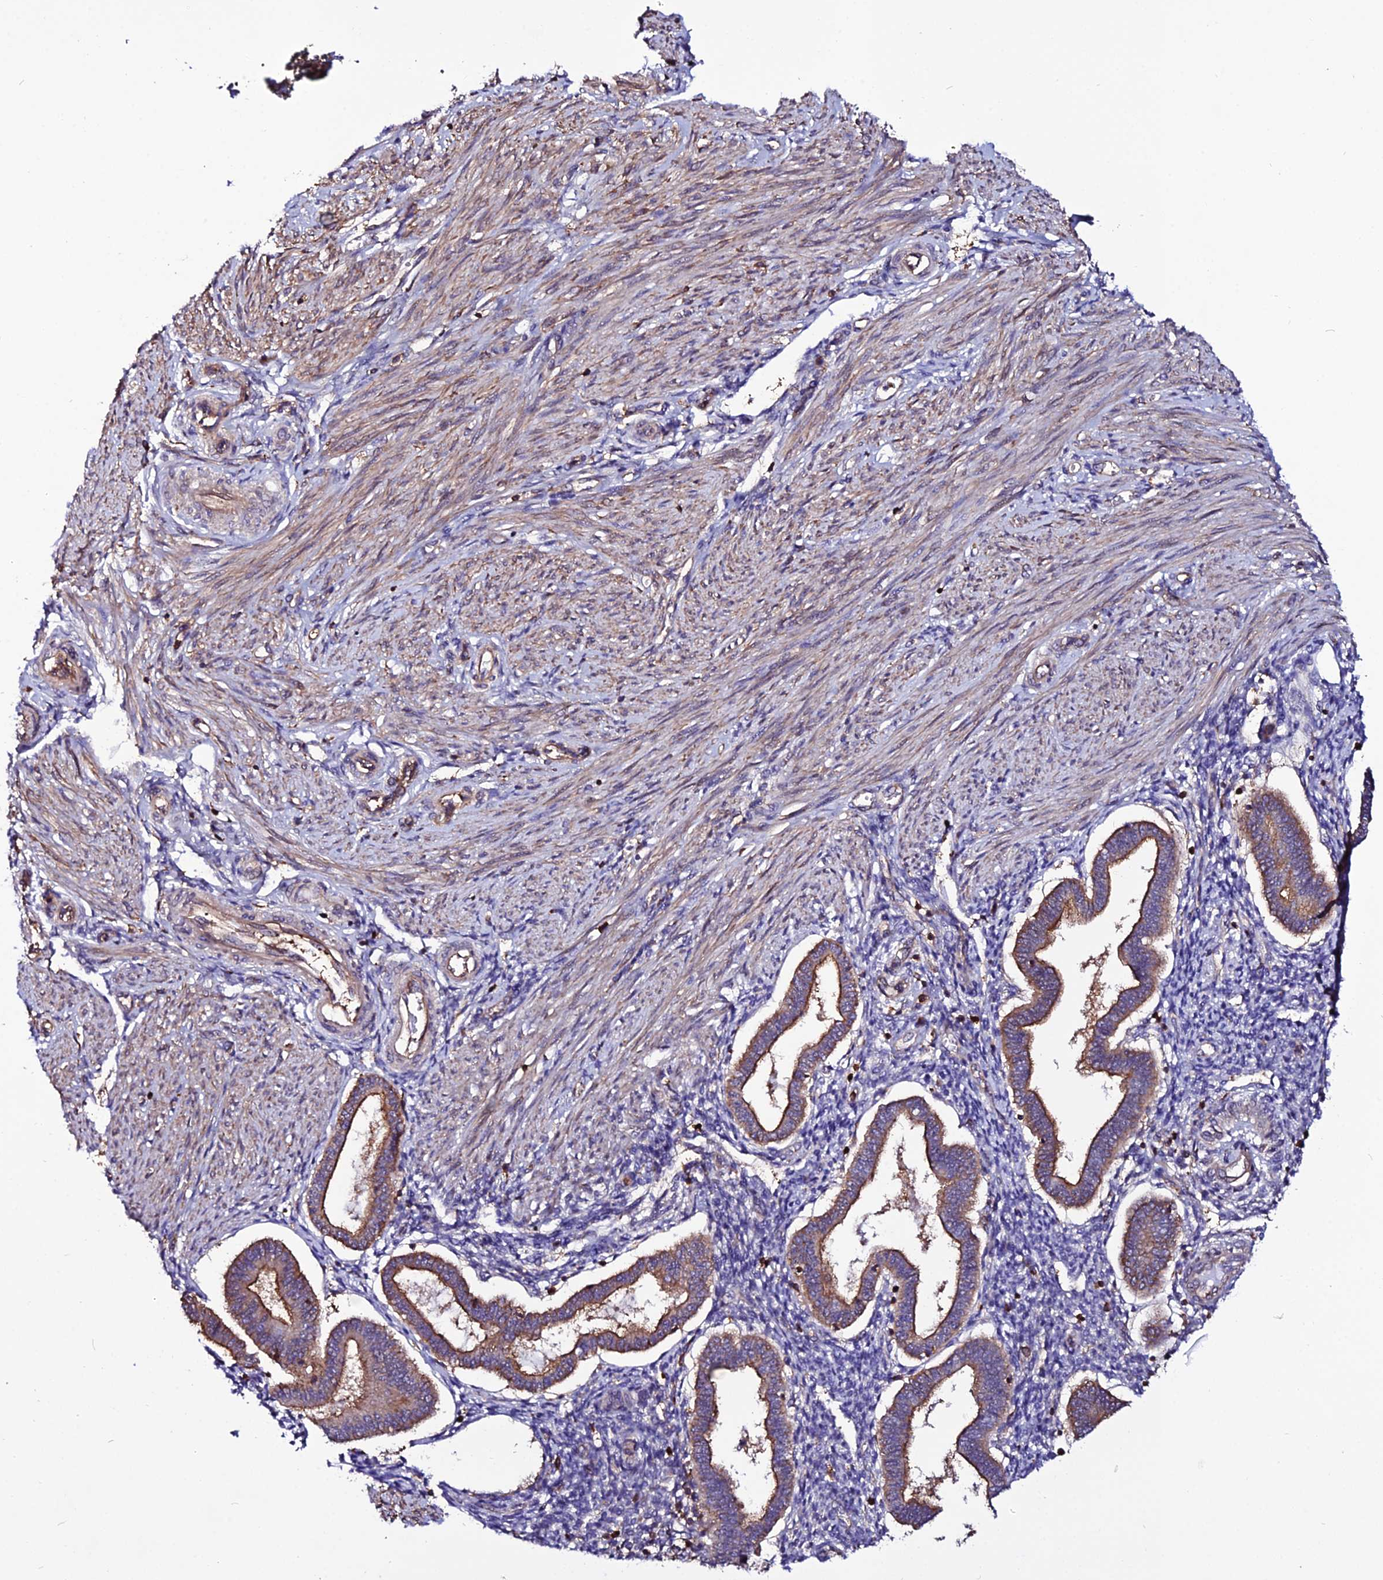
{"staining": {"intensity": "moderate", "quantity": "<25%", "location": "cytoplasmic/membranous"}, "tissue": "endometrium", "cell_type": "Cells in endometrial stroma", "image_type": "normal", "snomed": [{"axis": "morphology", "description": "Normal tissue, NOS"}, {"axis": "topography", "description": "Endometrium"}], "caption": "Immunohistochemistry of unremarkable endometrium reveals low levels of moderate cytoplasmic/membranous positivity in about <25% of cells in endometrial stroma.", "gene": "USP17L10", "patient": {"sex": "female", "age": 24}}